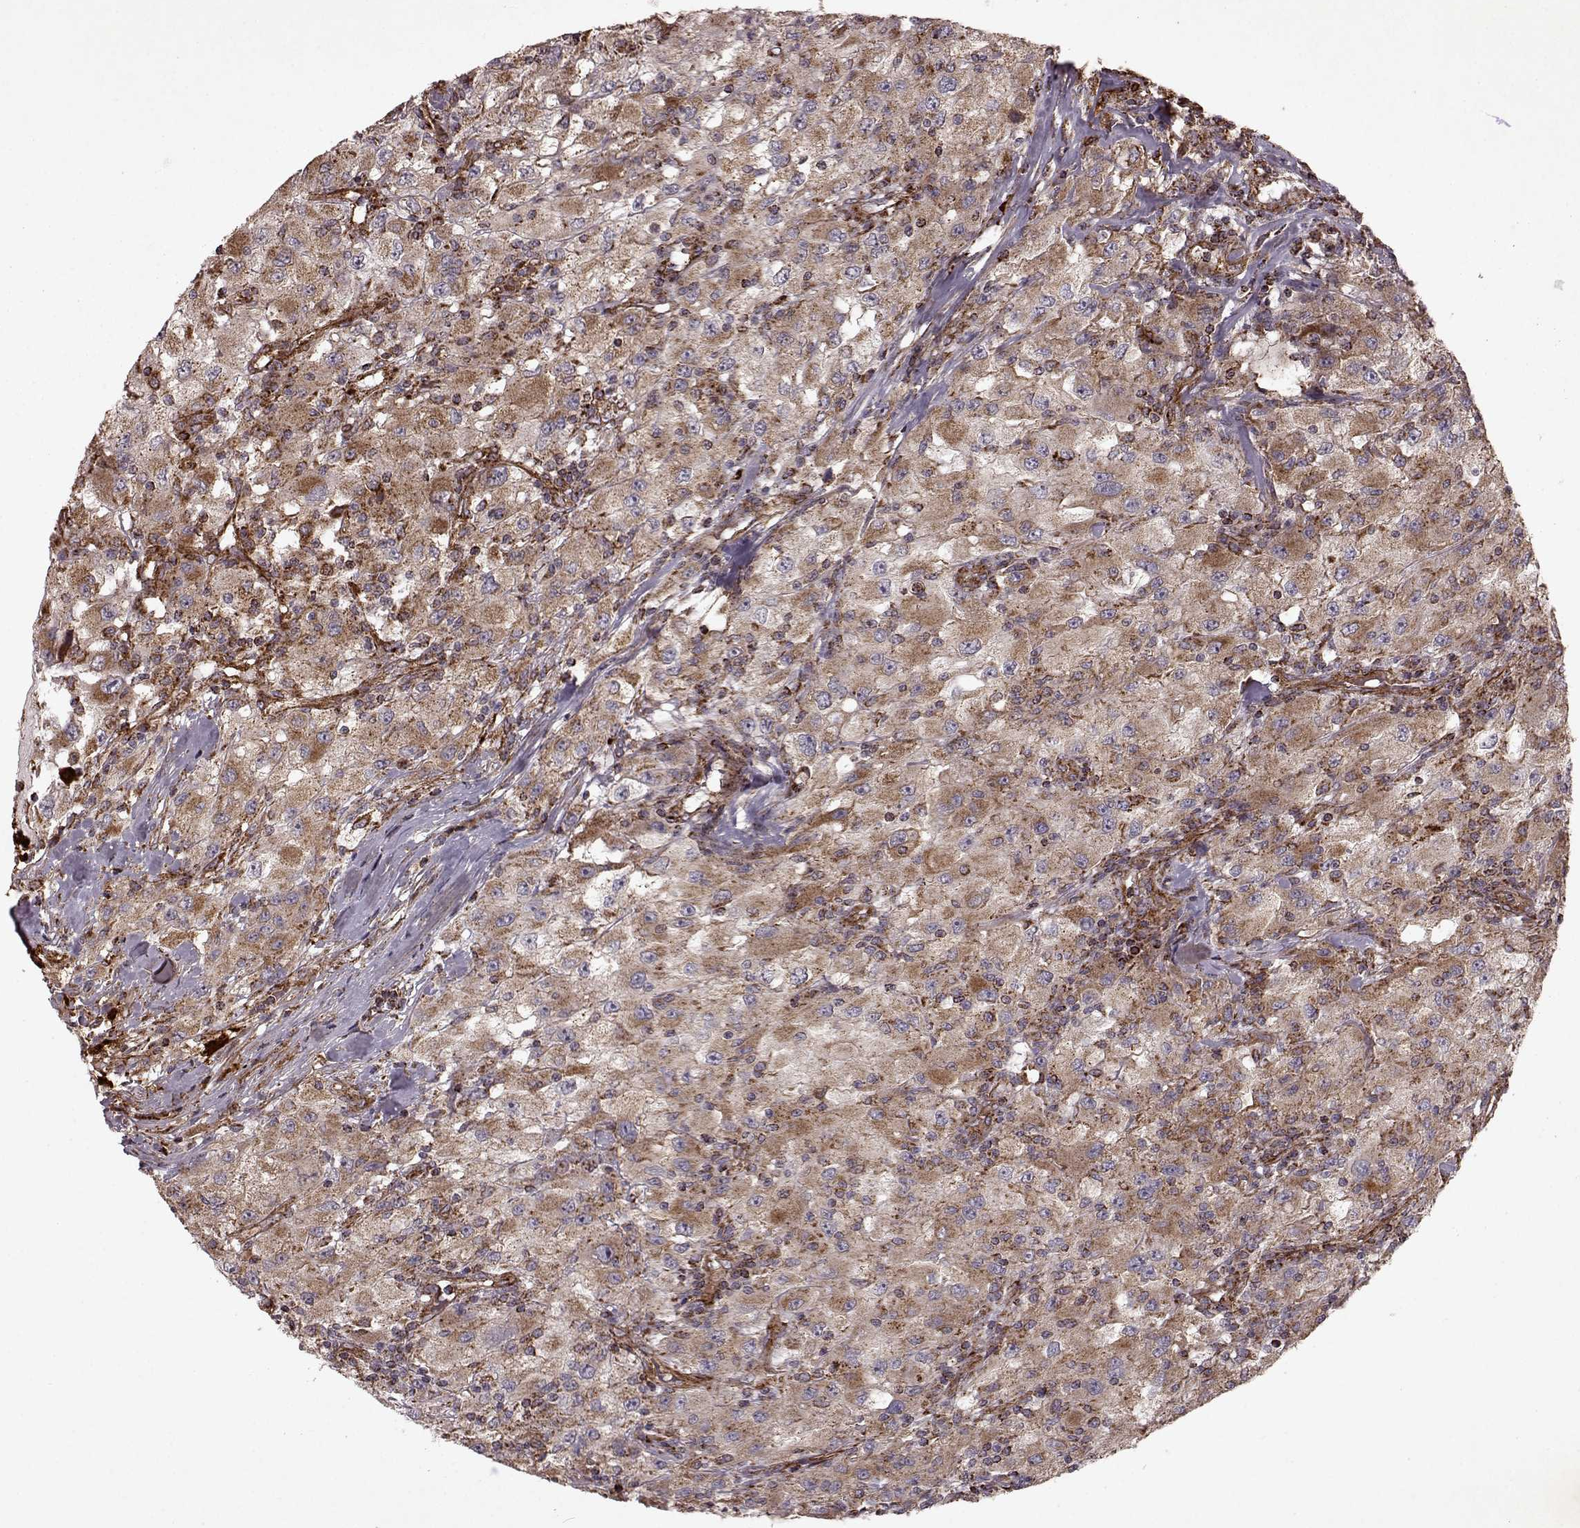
{"staining": {"intensity": "moderate", "quantity": ">75%", "location": "cytoplasmic/membranous"}, "tissue": "renal cancer", "cell_type": "Tumor cells", "image_type": "cancer", "snomed": [{"axis": "morphology", "description": "Adenocarcinoma, NOS"}, {"axis": "topography", "description": "Kidney"}], "caption": "A photomicrograph of human adenocarcinoma (renal) stained for a protein demonstrates moderate cytoplasmic/membranous brown staining in tumor cells. The protein of interest is stained brown, and the nuclei are stained in blue (DAB (3,3'-diaminobenzidine) IHC with brightfield microscopy, high magnification).", "gene": "FXN", "patient": {"sex": "female", "age": 67}}